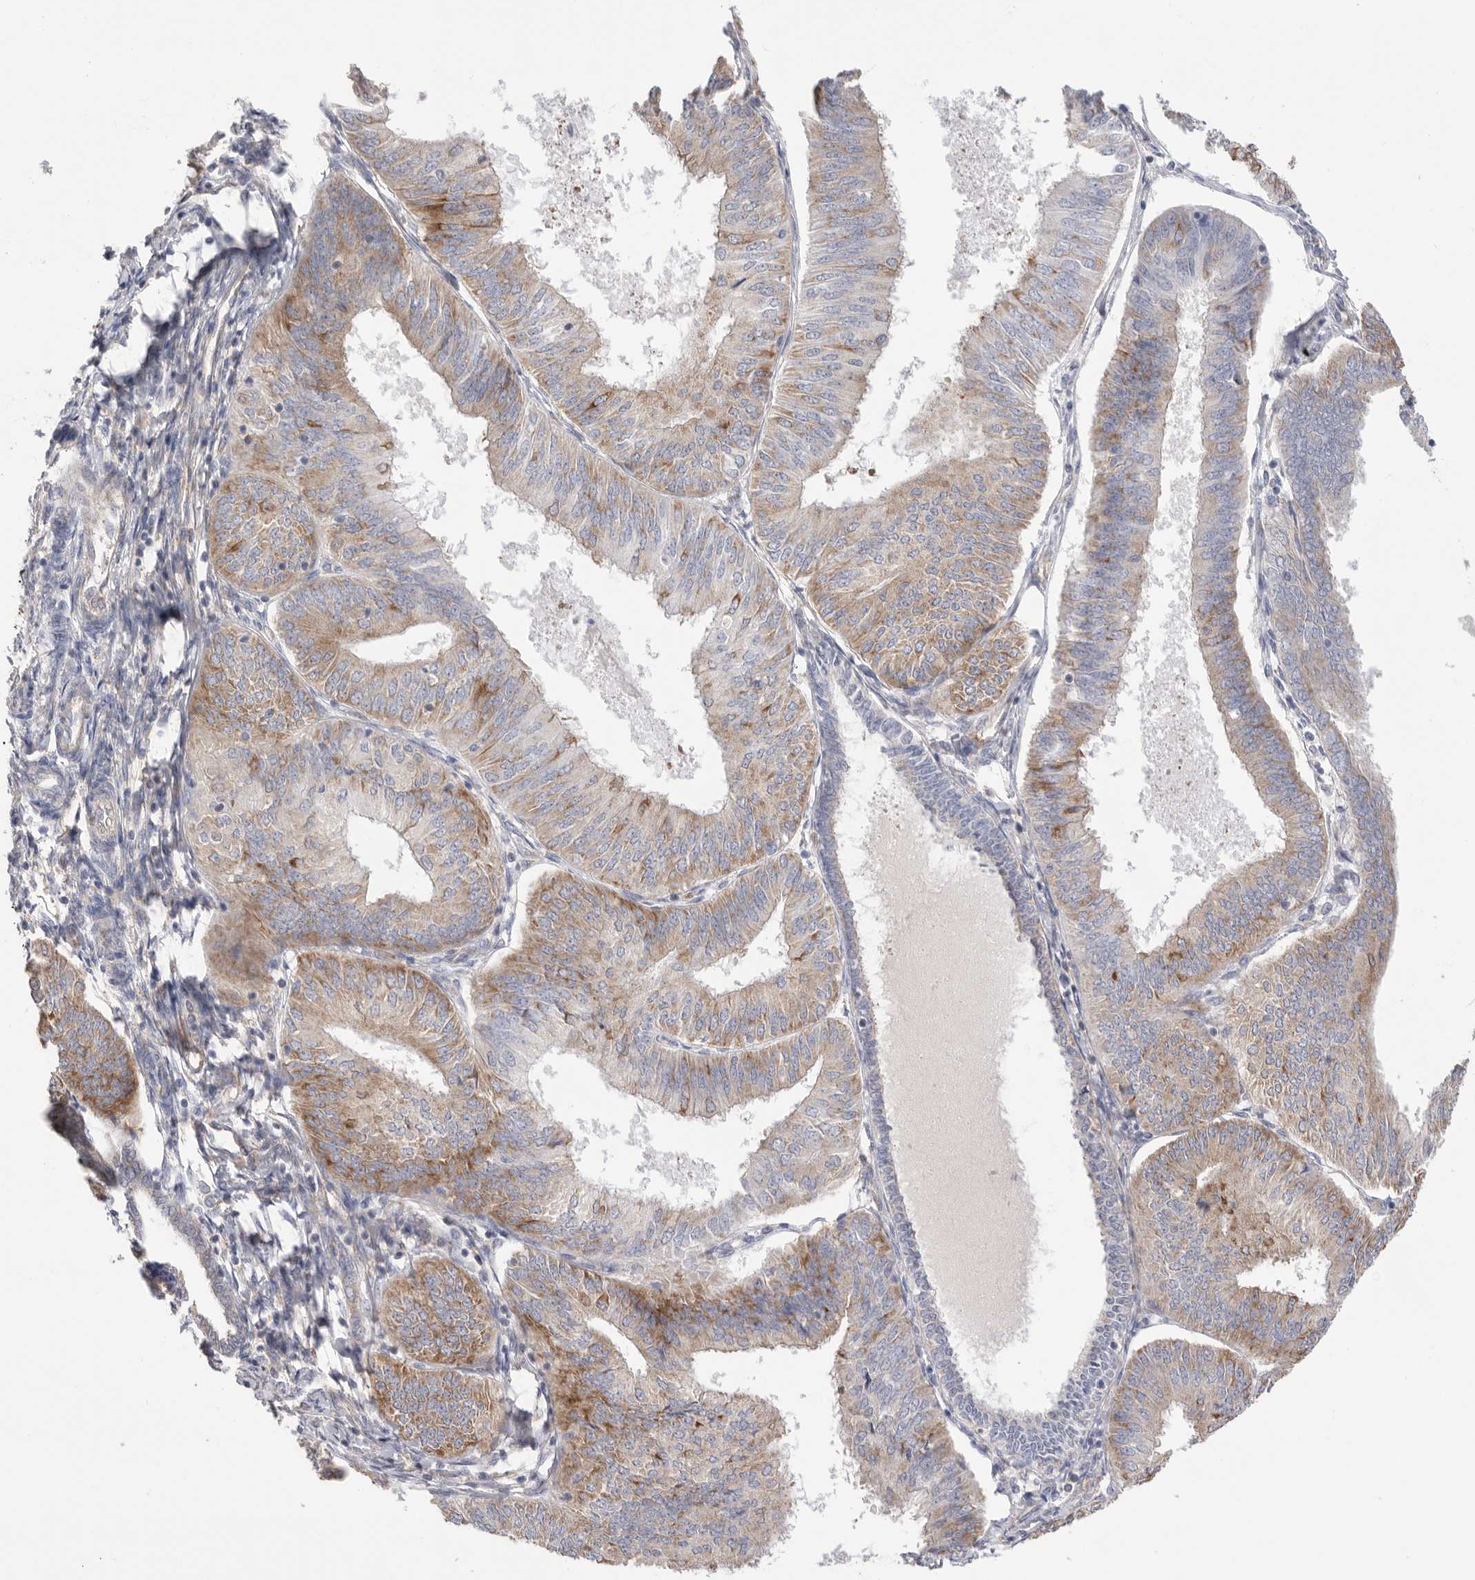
{"staining": {"intensity": "moderate", "quantity": ">75%", "location": "cytoplasmic/membranous"}, "tissue": "endometrial cancer", "cell_type": "Tumor cells", "image_type": "cancer", "snomed": [{"axis": "morphology", "description": "Adenocarcinoma, NOS"}, {"axis": "topography", "description": "Endometrium"}], "caption": "Immunohistochemistry staining of endometrial adenocarcinoma, which shows medium levels of moderate cytoplasmic/membranous positivity in about >75% of tumor cells indicating moderate cytoplasmic/membranous protein staining. The staining was performed using DAB (brown) for protein detection and nuclei were counterstained in hematoxylin (blue).", "gene": "SERBP1", "patient": {"sex": "female", "age": 58}}